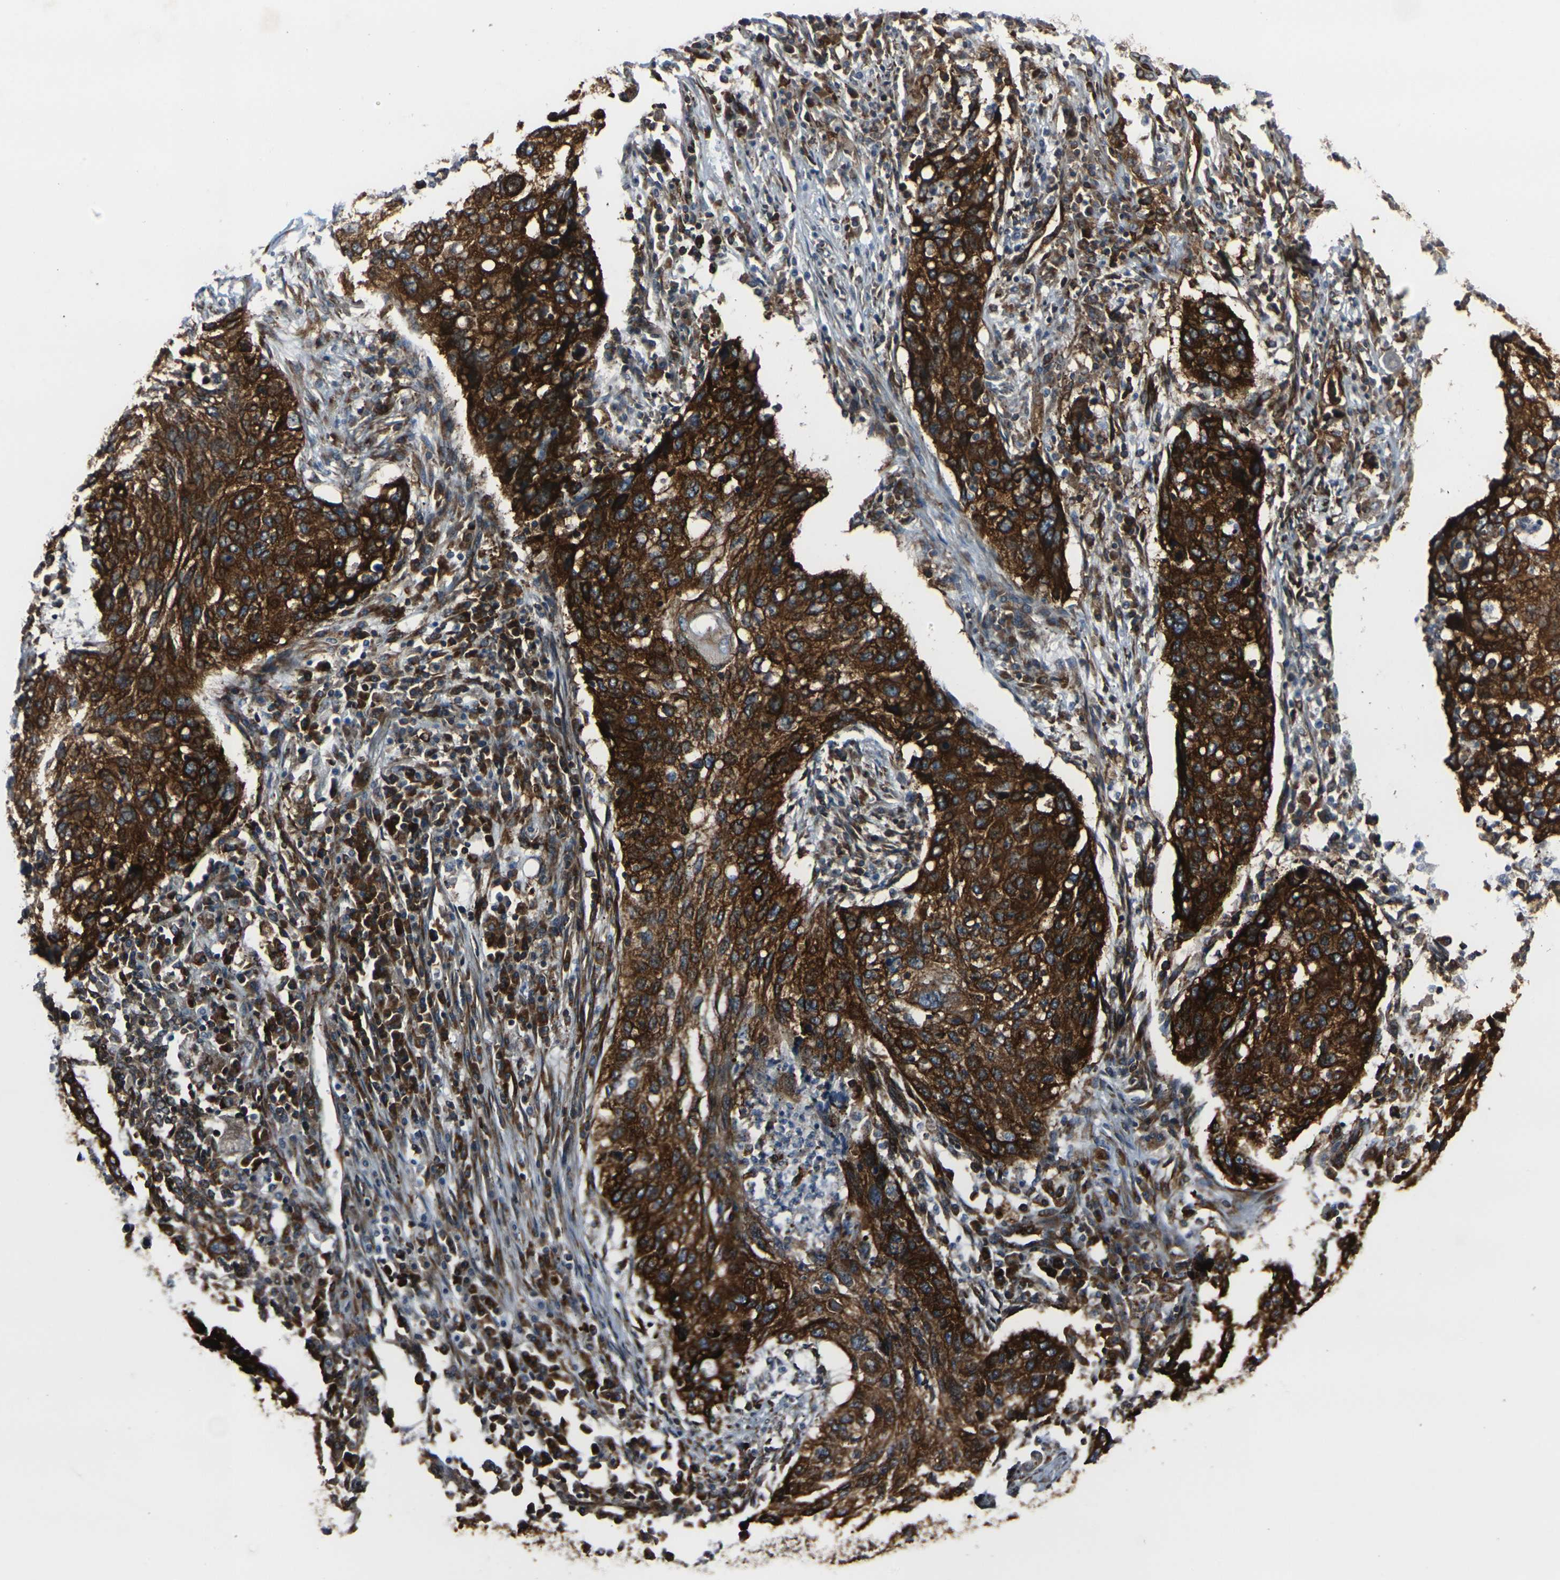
{"staining": {"intensity": "strong", "quantity": ">75%", "location": "cytoplasmic/membranous"}, "tissue": "lung cancer", "cell_type": "Tumor cells", "image_type": "cancer", "snomed": [{"axis": "morphology", "description": "Squamous cell carcinoma, NOS"}, {"axis": "topography", "description": "Lung"}], "caption": "Immunohistochemistry (IHC) micrograph of human lung squamous cell carcinoma stained for a protein (brown), which demonstrates high levels of strong cytoplasmic/membranous positivity in approximately >75% of tumor cells.", "gene": "MARCHF2", "patient": {"sex": "female", "age": 63}}